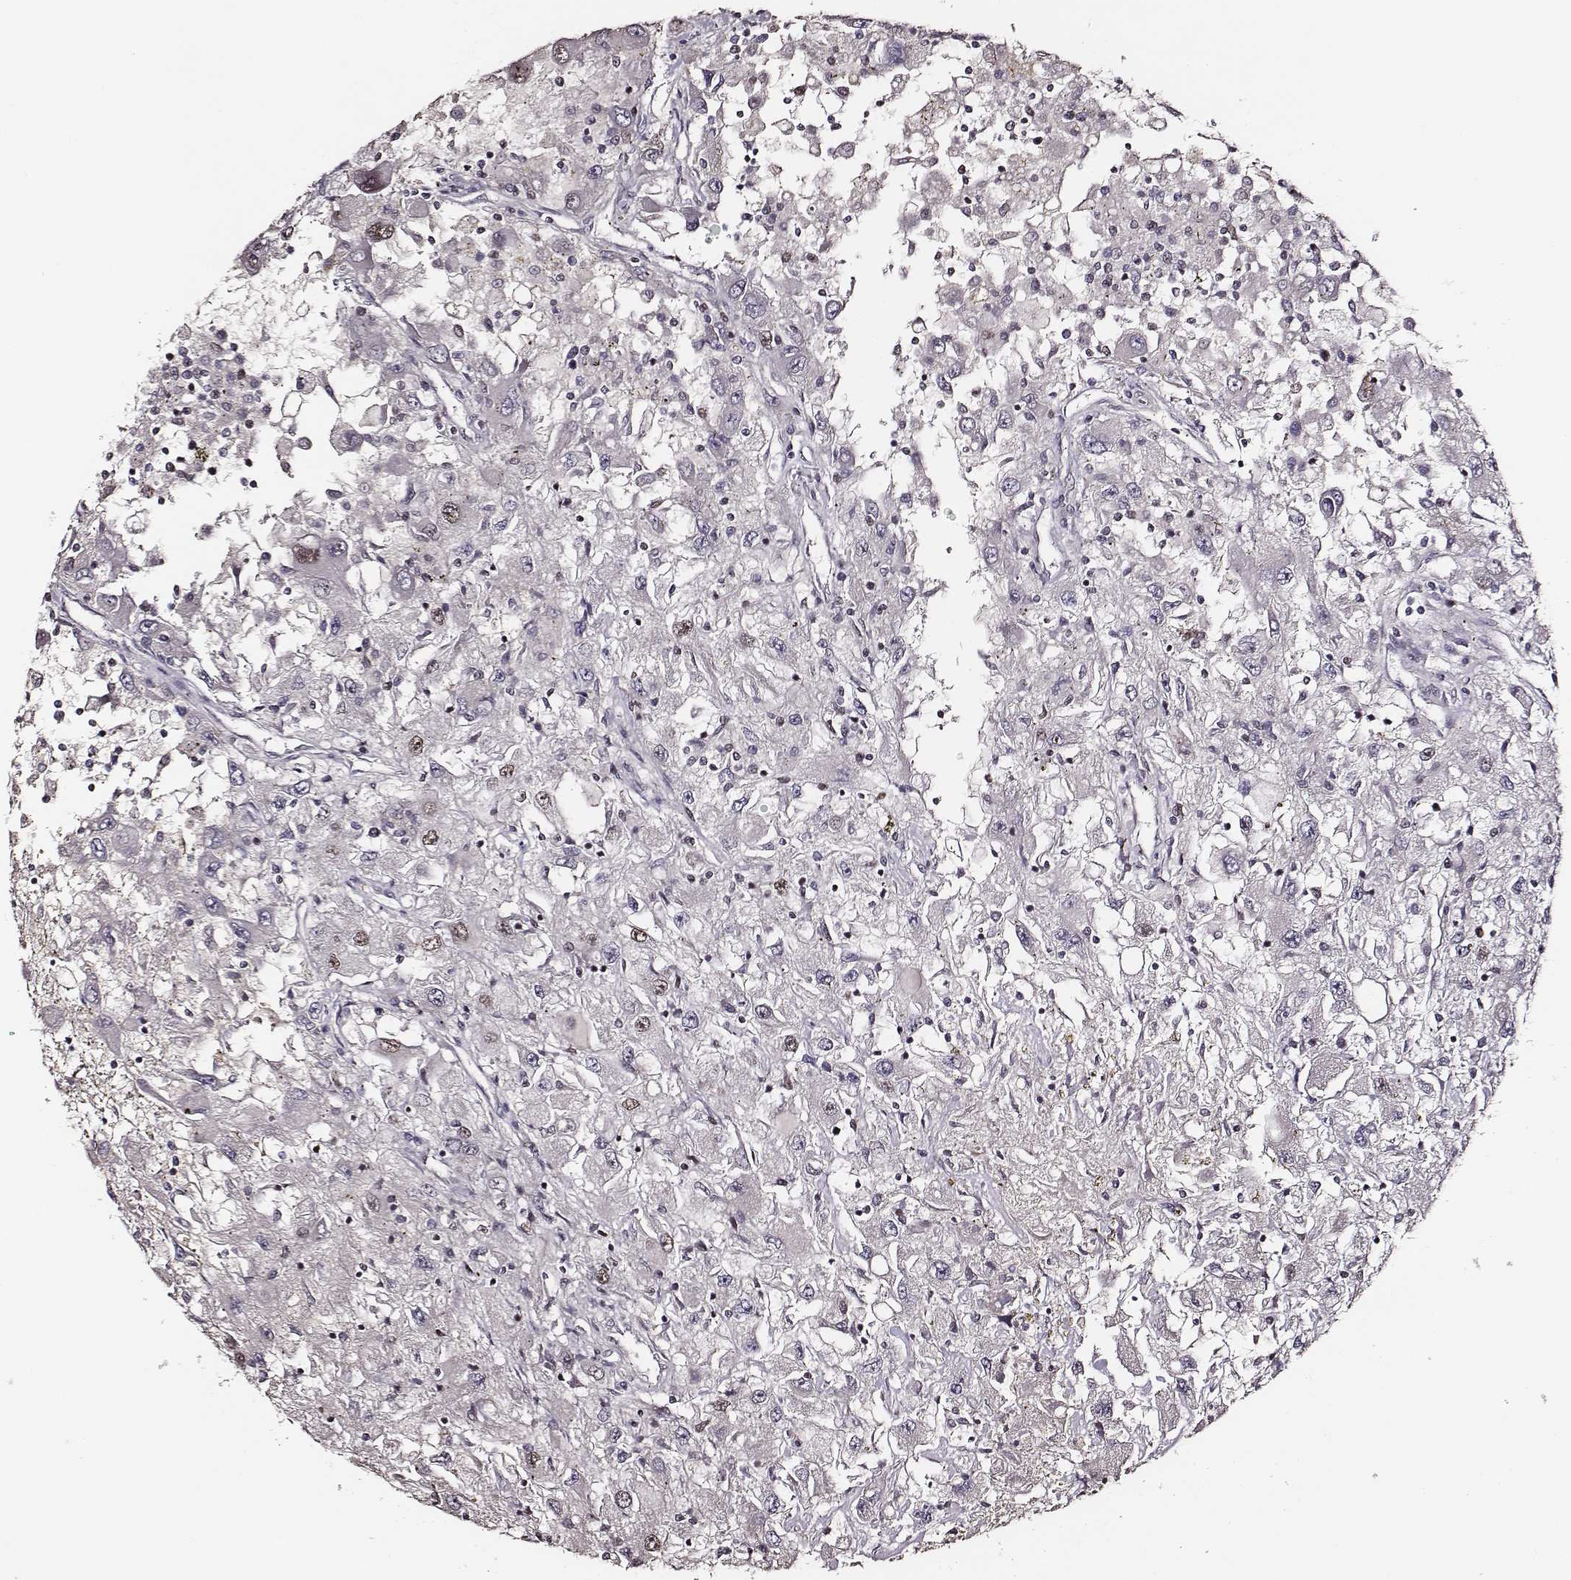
{"staining": {"intensity": "weak", "quantity": "<25%", "location": "nuclear"}, "tissue": "renal cancer", "cell_type": "Tumor cells", "image_type": "cancer", "snomed": [{"axis": "morphology", "description": "Adenocarcinoma, NOS"}, {"axis": "topography", "description": "Kidney"}], "caption": "The IHC histopathology image has no significant positivity in tumor cells of adenocarcinoma (renal) tissue.", "gene": "PPARA", "patient": {"sex": "female", "age": 67}}